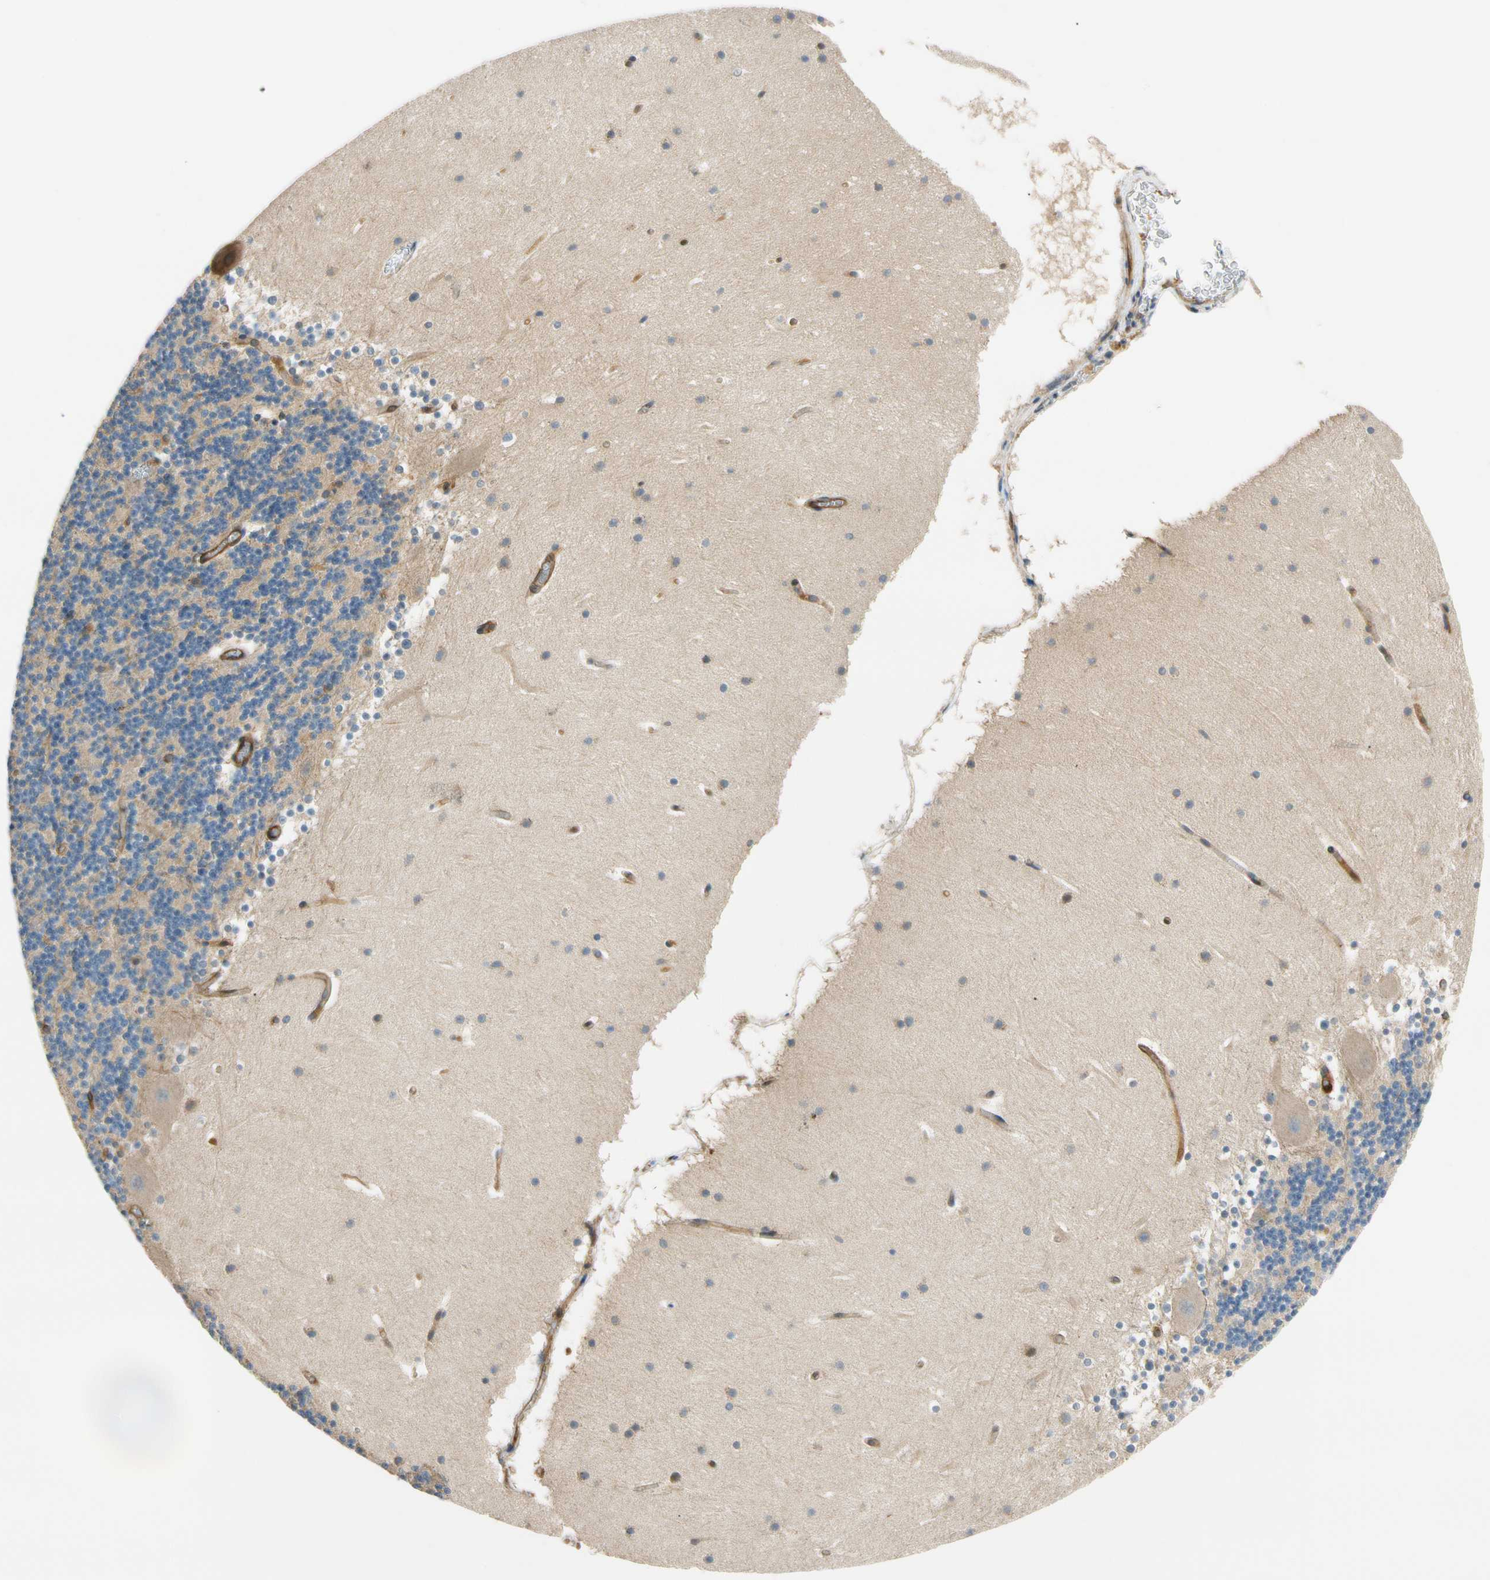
{"staining": {"intensity": "moderate", "quantity": ">75%", "location": "cytoplasmic/membranous"}, "tissue": "cerebellum", "cell_type": "Cells in granular layer", "image_type": "normal", "snomed": [{"axis": "morphology", "description": "Normal tissue, NOS"}, {"axis": "topography", "description": "Cerebellum"}], "caption": "Immunohistochemical staining of unremarkable cerebellum shows moderate cytoplasmic/membranous protein staining in approximately >75% of cells in granular layer. The protein is stained brown, and the nuclei are stained in blue (DAB (3,3'-diaminobenzidine) IHC with brightfield microscopy, high magnification).", "gene": "PARP14", "patient": {"sex": "female", "age": 19}}